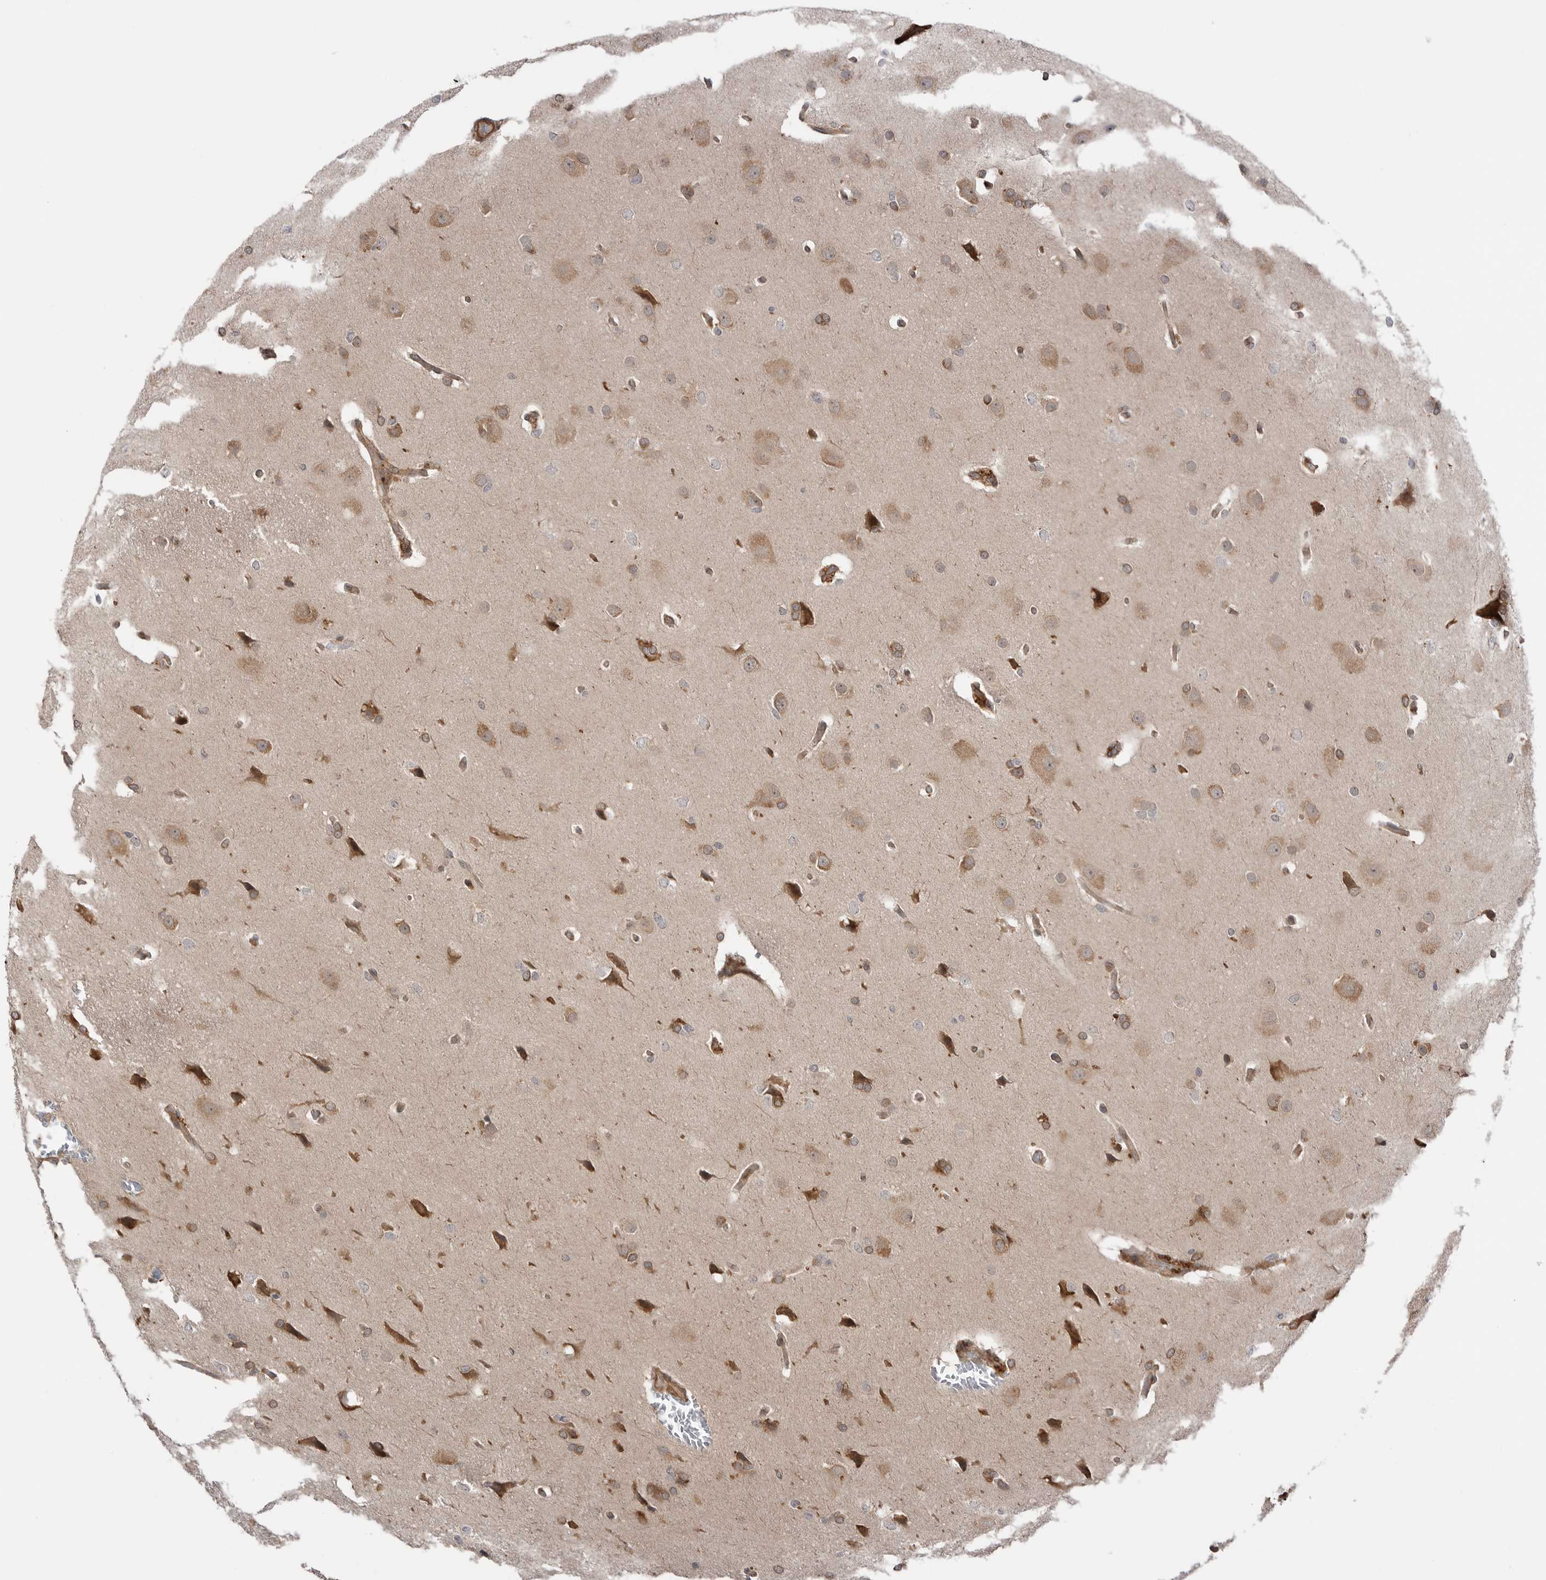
{"staining": {"intensity": "moderate", "quantity": "25%-75%", "location": "cytoplasmic/membranous"}, "tissue": "glioma", "cell_type": "Tumor cells", "image_type": "cancer", "snomed": [{"axis": "morphology", "description": "Glioma, malignant, Low grade"}, {"axis": "topography", "description": "Brain"}], "caption": "Tumor cells demonstrate medium levels of moderate cytoplasmic/membranous expression in about 25%-75% of cells in low-grade glioma (malignant).", "gene": "PEAK1", "patient": {"sex": "female", "age": 37}}